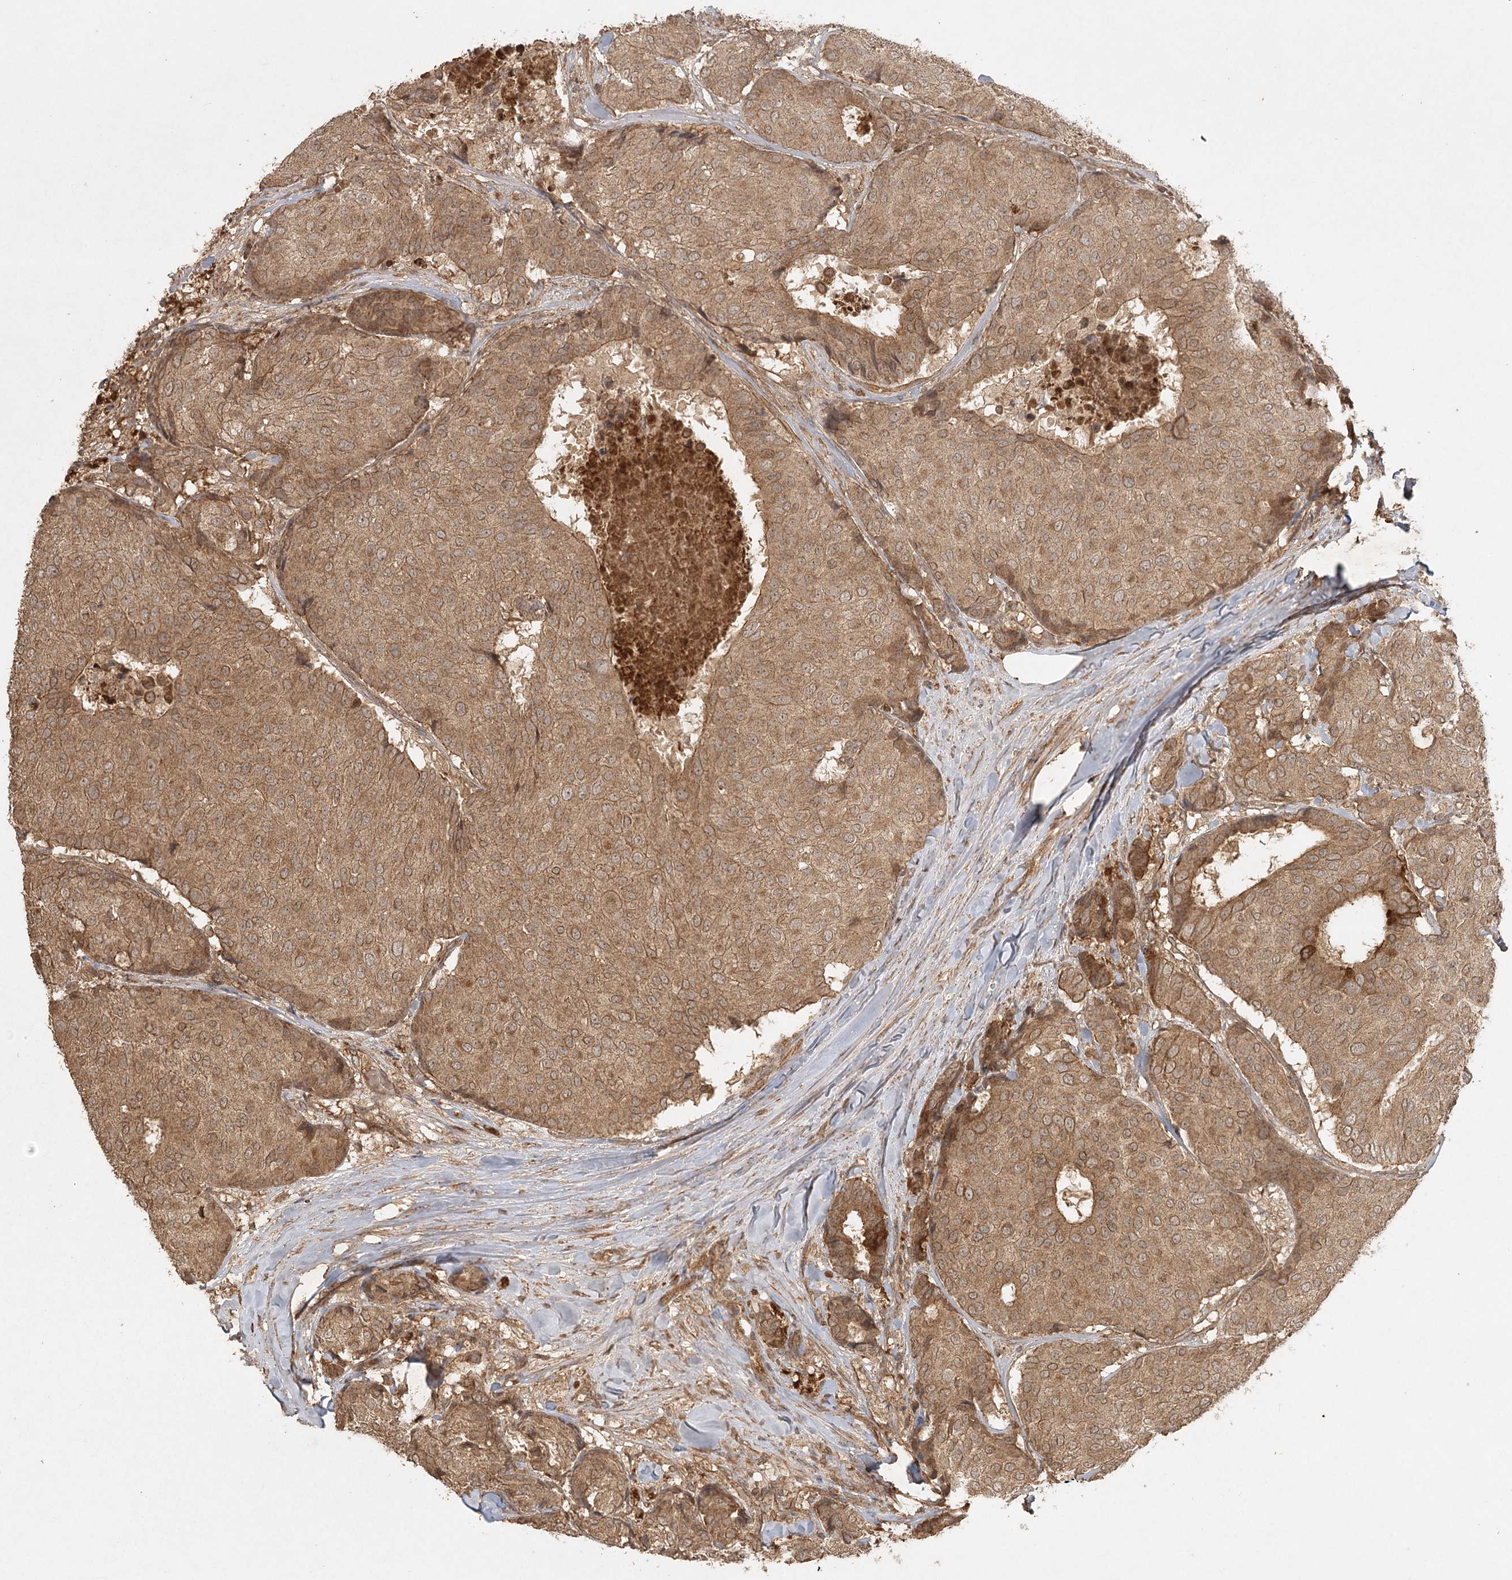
{"staining": {"intensity": "moderate", "quantity": ">75%", "location": "cytoplasmic/membranous"}, "tissue": "breast cancer", "cell_type": "Tumor cells", "image_type": "cancer", "snomed": [{"axis": "morphology", "description": "Duct carcinoma"}, {"axis": "topography", "description": "Breast"}], "caption": "Immunohistochemical staining of human breast cancer (infiltrating ductal carcinoma) shows moderate cytoplasmic/membranous protein positivity in about >75% of tumor cells.", "gene": "ARL13A", "patient": {"sex": "female", "age": 75}}